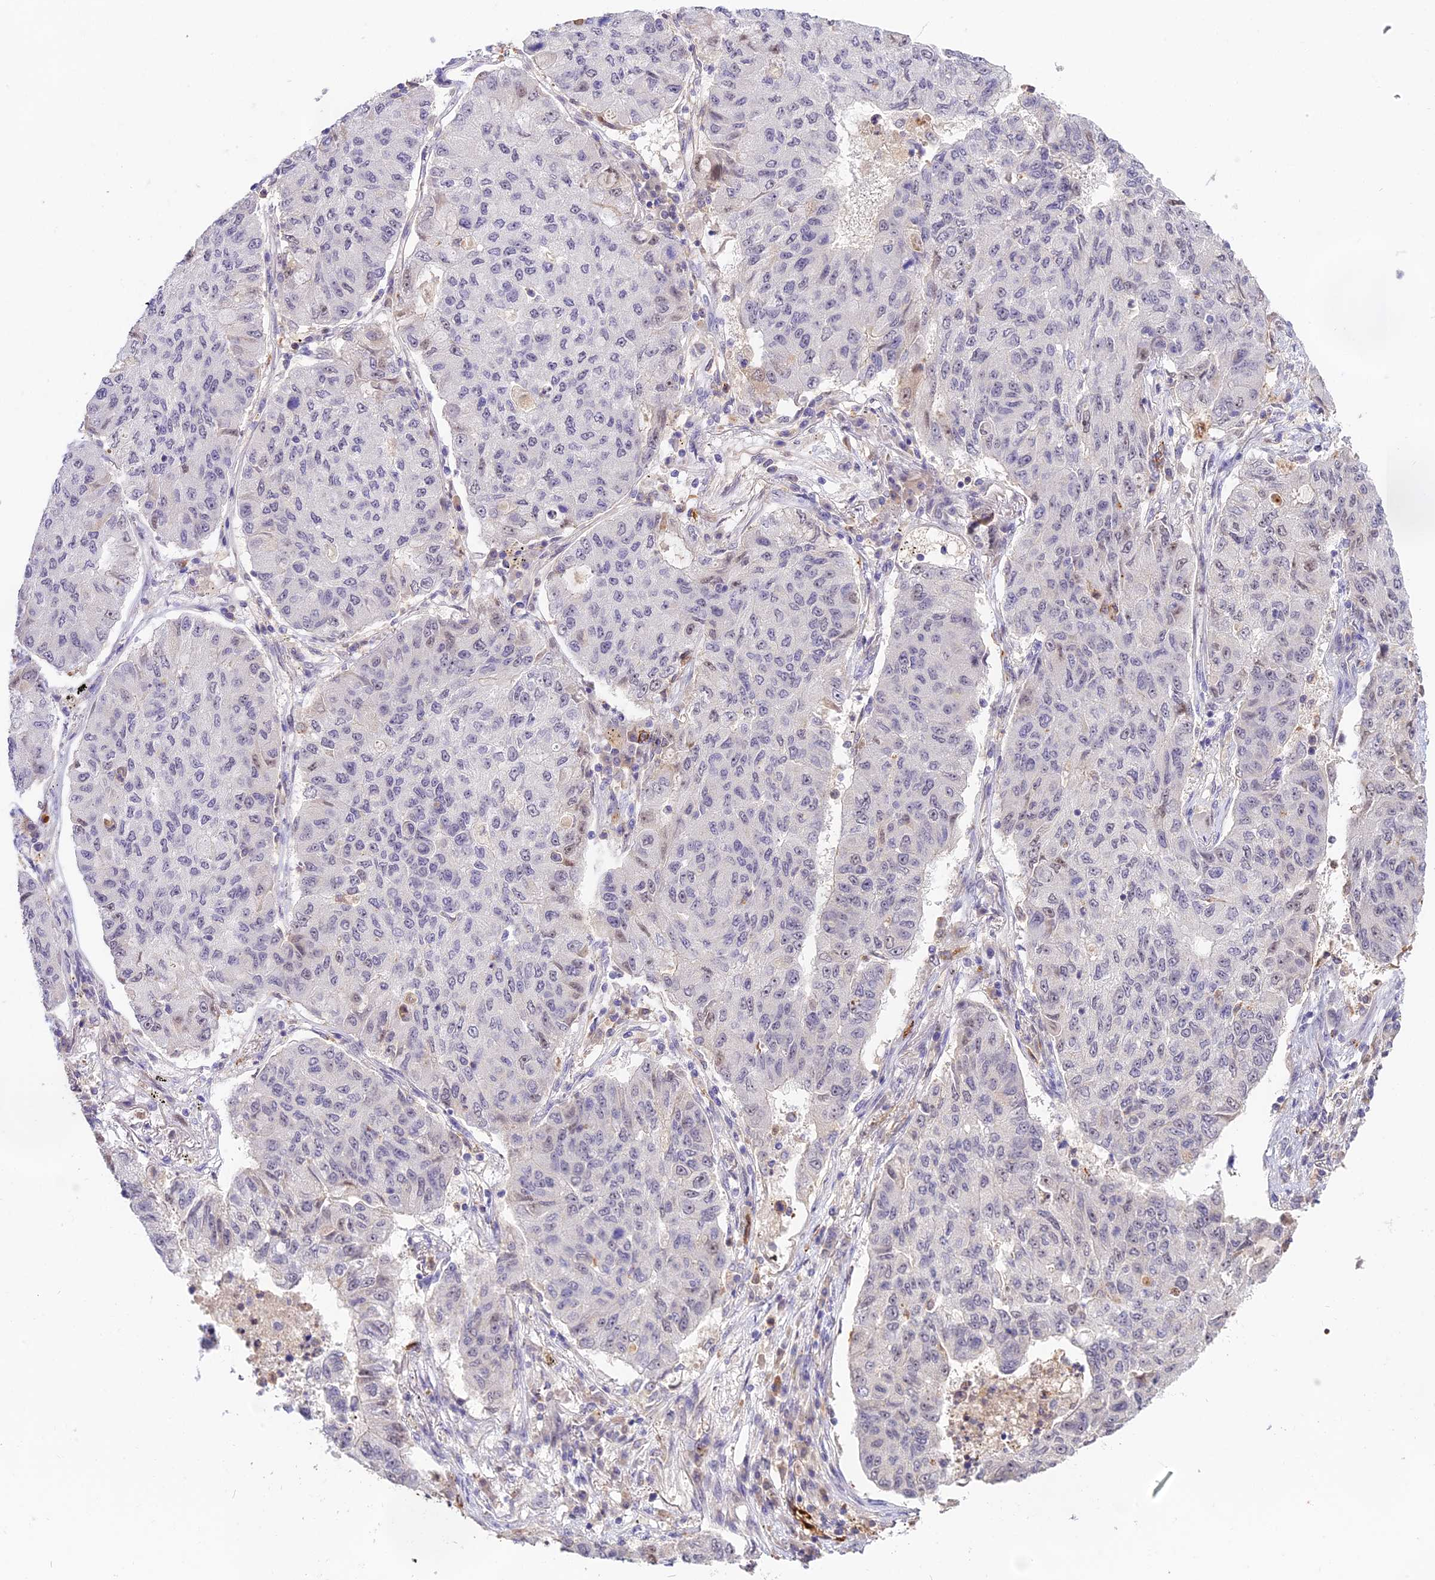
{"staining": {"intensity": "negative", "quantity": "none", "location": "none"}, "tissue": "lung cancer", "cell_type": "Tumor cells", "image_type": "cancer", "snomed": [{"axis": "morphology", "description": "Squamous cell carcinoma, NOS"}, {"axis": "topography", "description": "Lung"}], "caption": "Immunohistochemistry (IHC) histopathology image of squamous cell carcinoma (lung) stained for a protein (brown), which reveals no staining in tumor cells.", "gene": "NOD2", "patient": {"sex": "male", "age": 74}}